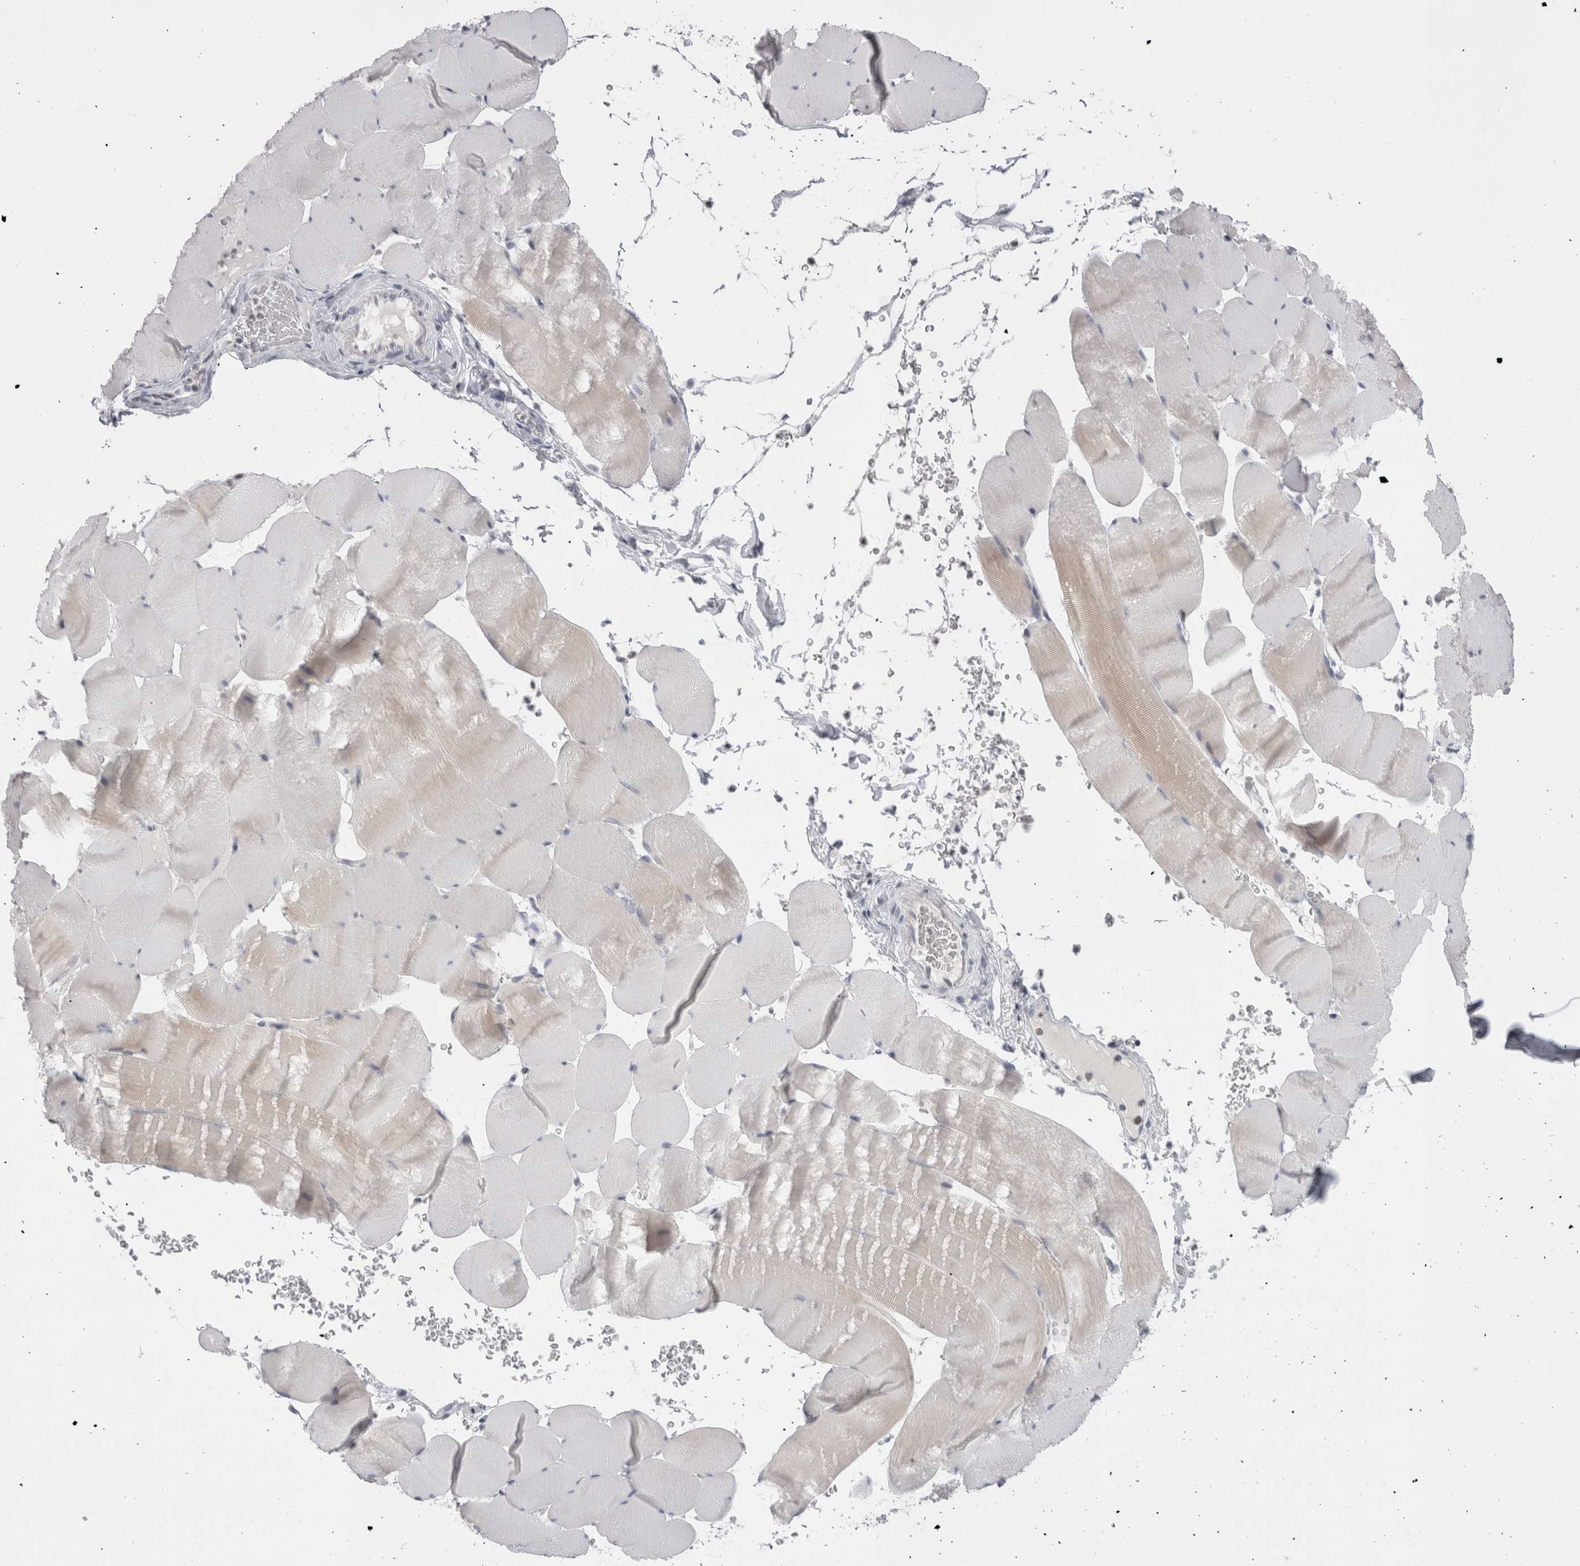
{"staining": {"intensity": "negative", "quantity": "none", "location": "none"}, "tissue": "skeletal muscle", "cell_type": "Myocytes", "image_type": "normal", "snomed": [{"axis": "morphology", "description": "Normal tissue, NOS"}, {"axis": "topography", "description": "Skeletal muscle"}], "caption": "Micrograph shows no significant protein expression in myocytes of unremarkable skeletal muscle.", "gene": "FNDC8", "patient": {"sex": "male", "age": 62}}